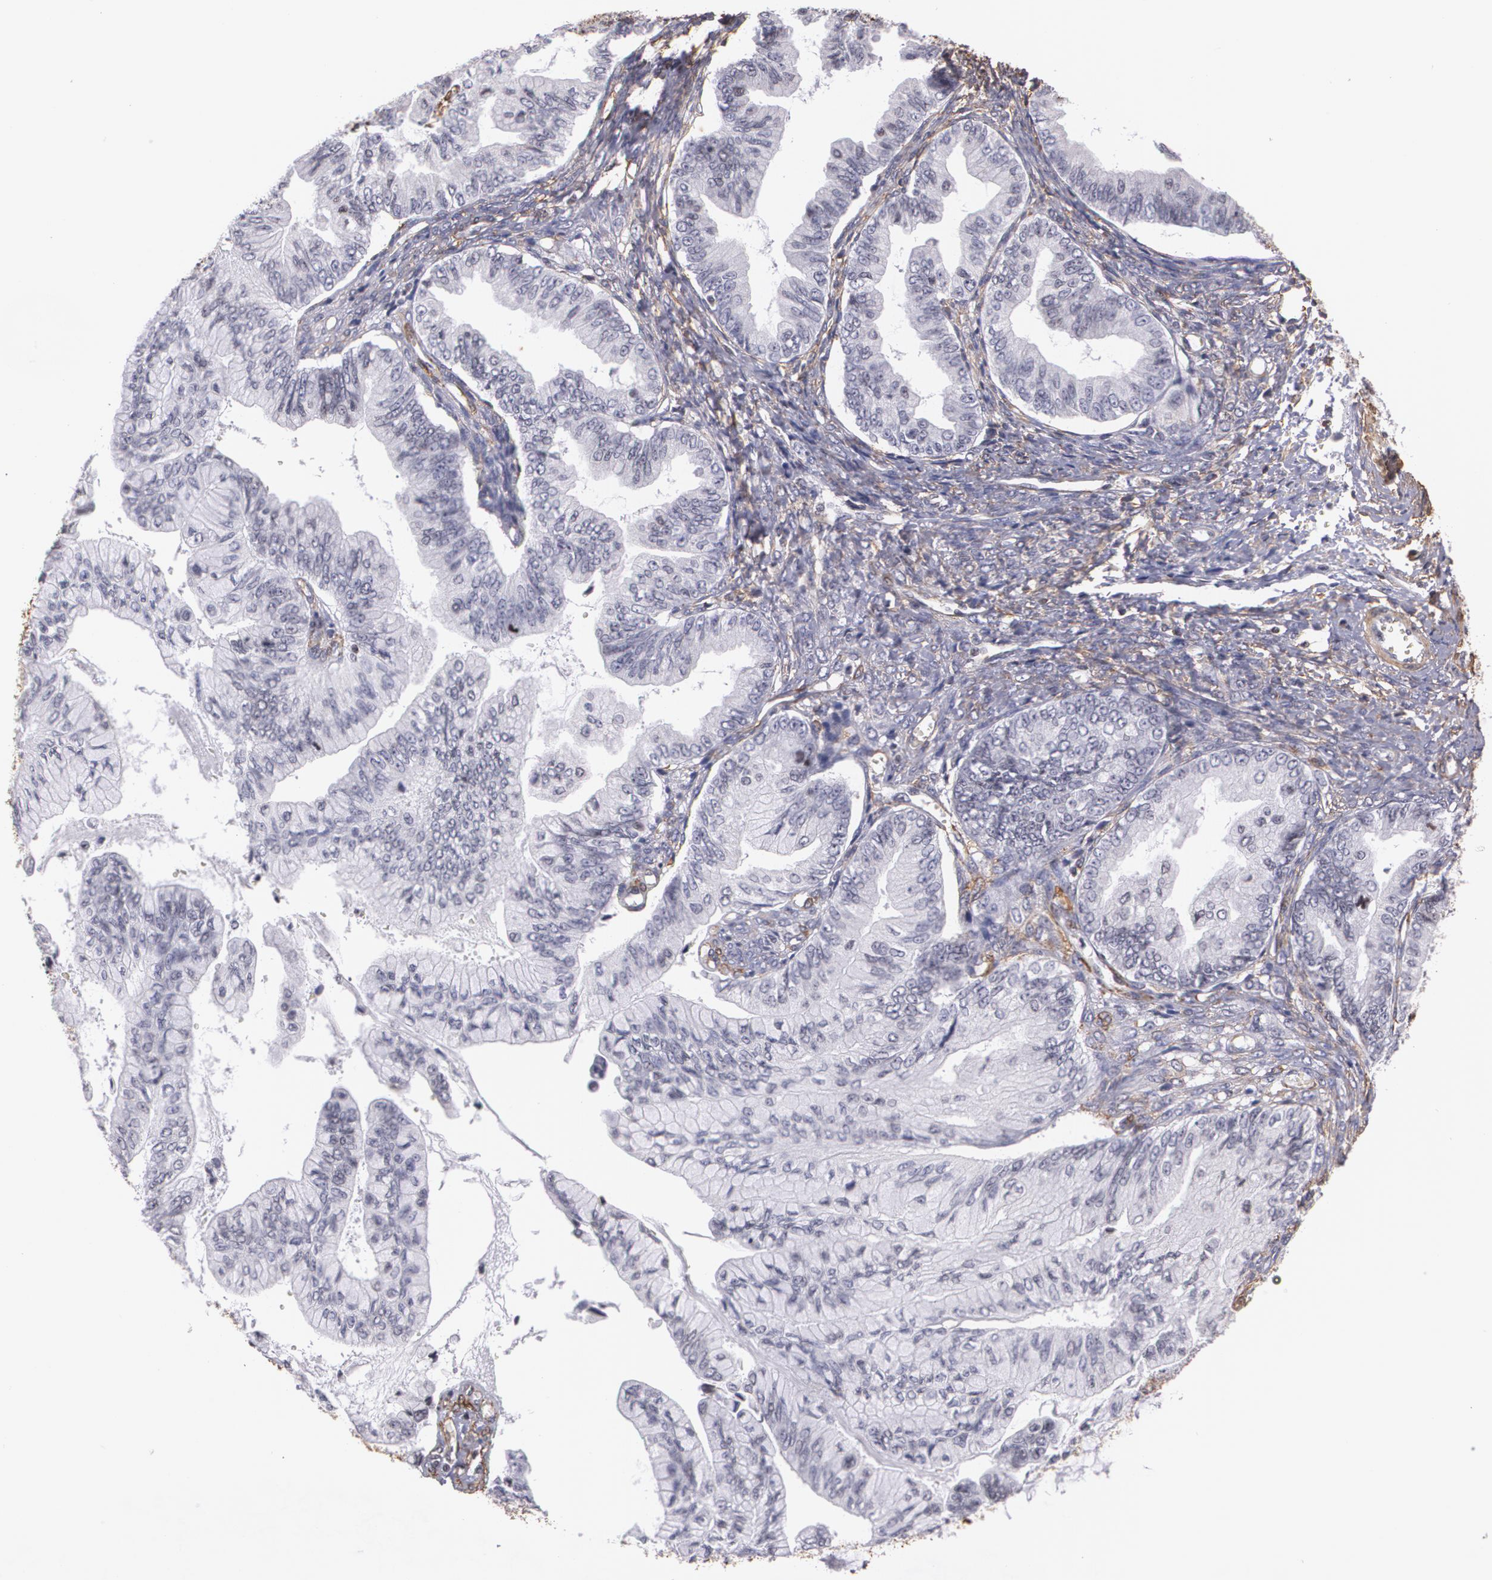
{"staining": {"intensity": "negative", "quantity": "none", "location": "none"}, "tissue": "ovarian cancer", "cell_type": "Tumor cells", "image_type": "cancer", "snomed": [{"axis": "morphology", "description": "Cystadenocarcinoma, mucinous, NOS"}, {"axis": "topography", "description": "Ovary"}], "caption": "The photomicrograph reveals no staining of tumor cells in ovarian cancer (mucinous cystadenocarcinoma).", "gene": "VAMP1", "patient": {"sex": "female", "age": 36}}